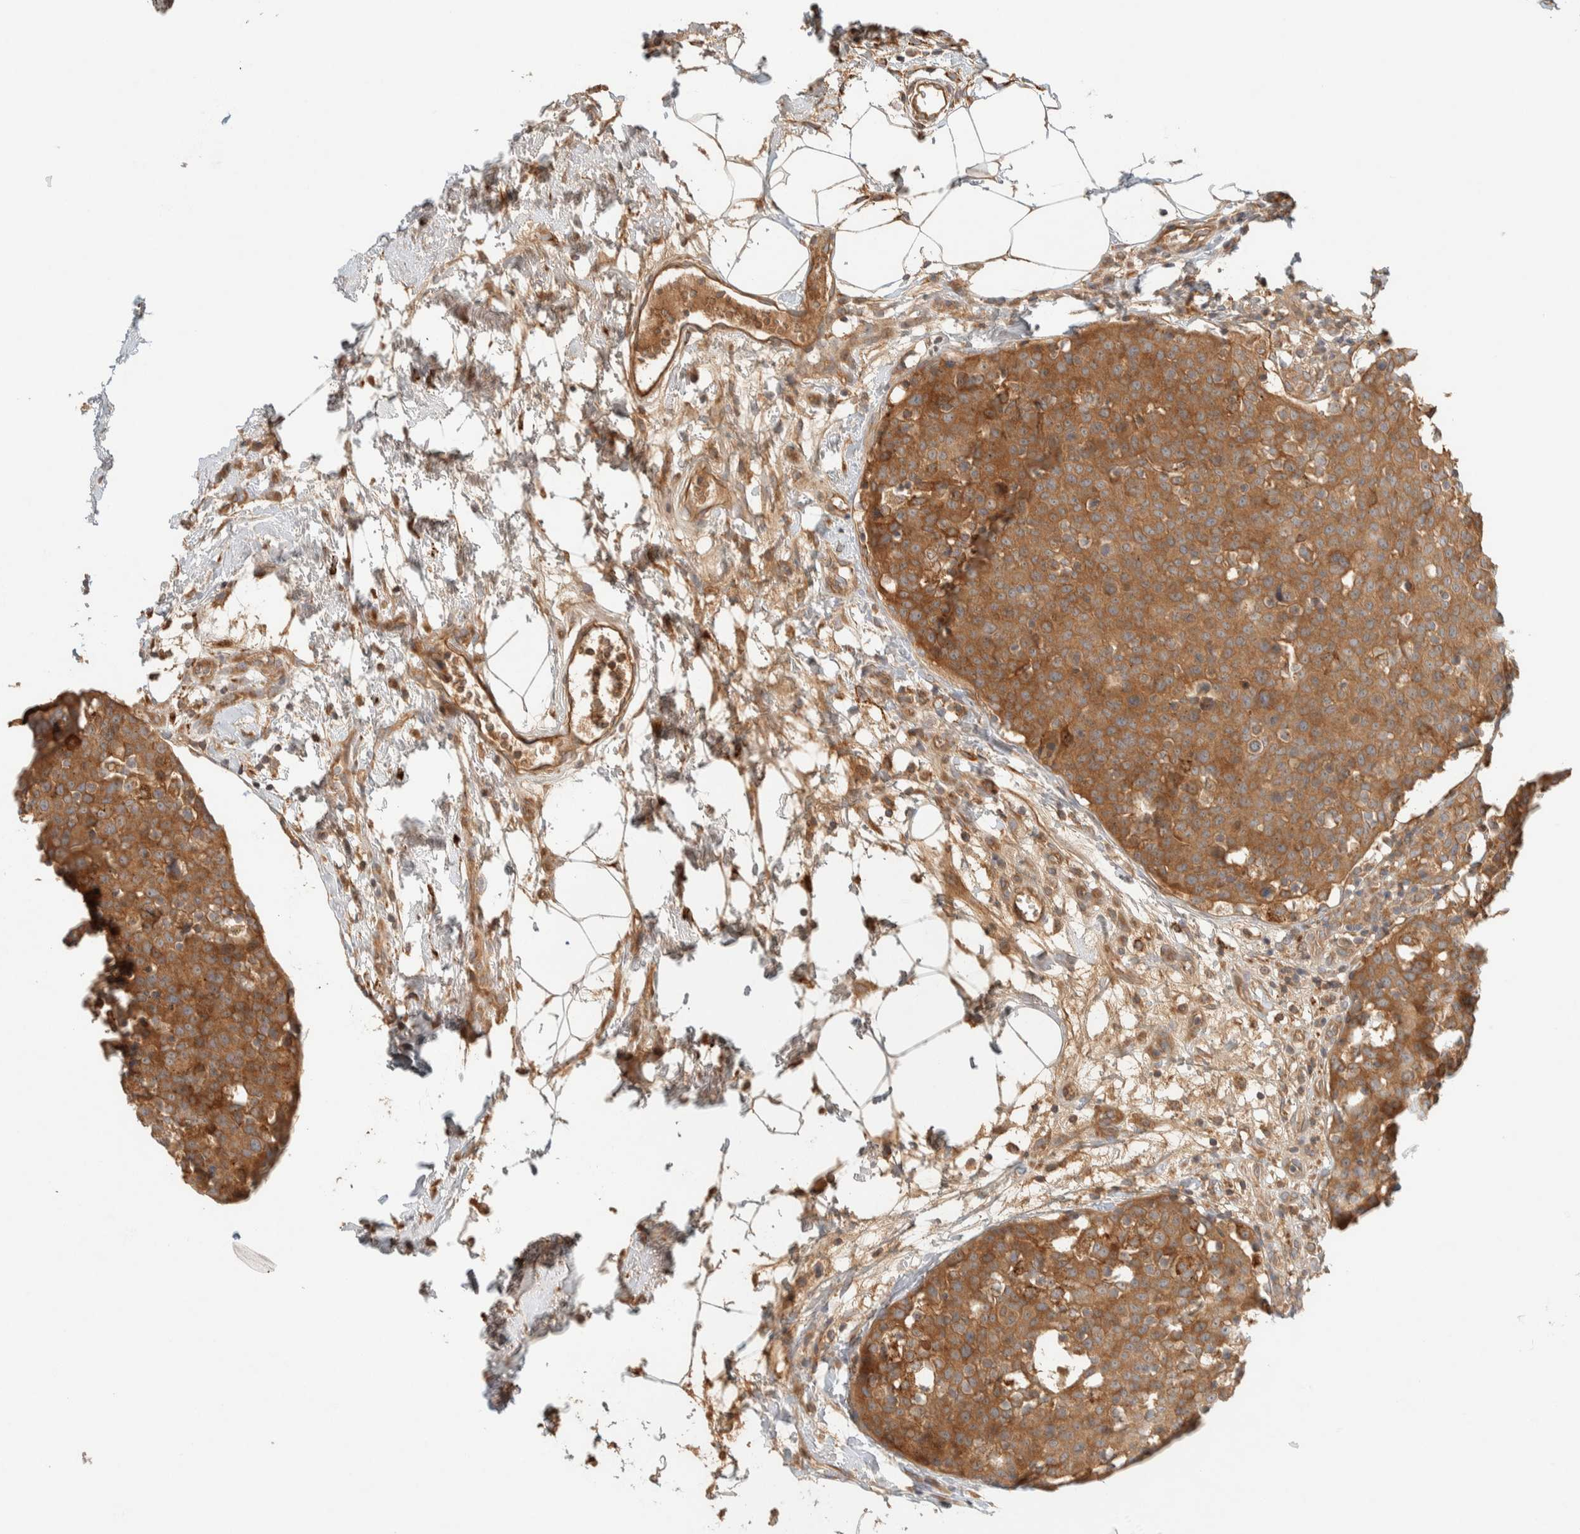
{"staining": {"intensity": "moderate", "quantity": ">75%", "location": "cytoplasmic/membranous"}, "tissue": "breast cancer", "cell_type": "Tumor cells", "image_type": "cancer", "snomed": [{"axis": "morphology", "description": "Normal tissue, NOS"}, {"axis": "morphology", "description": "Duct carcinoma"}, {"axis": "topography", "description": "Breast"}], "caption": "Moderate cytoplasmic/membranous staining for a protein is appreciated in about >75% of tumor cells of breast cancer using IHC.", "gene": "FAM167A", "patient": {"sex": "female", "age": 37}}